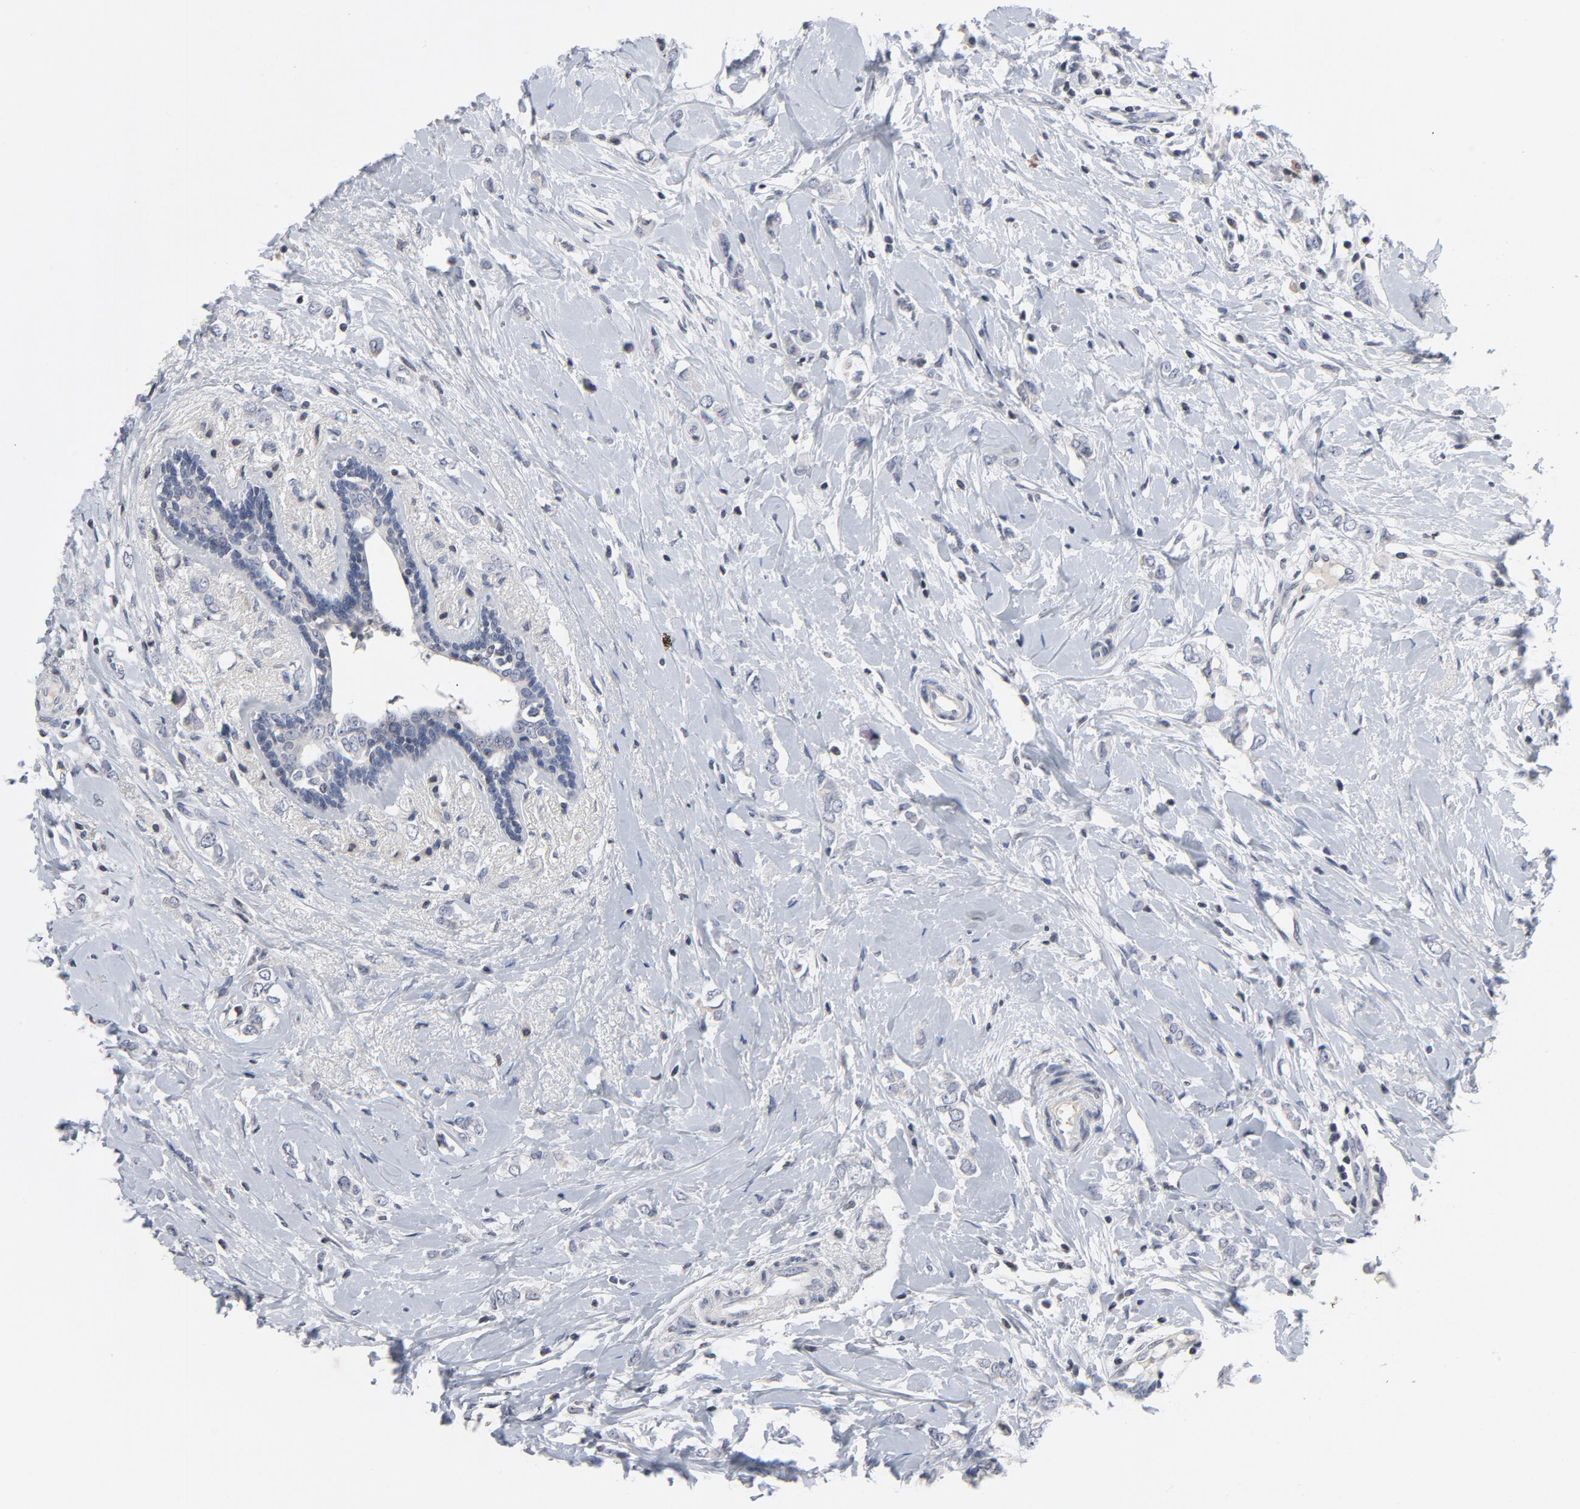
{"staining": {"intensity": "negative", "quantity": "none", "location": "none"}, "tissue": "breast cancer", "cell_type": "Tumor cells", "image_type": "cancer", "snomed": [{"axis": "morphology", "description": "Normal tissue, NOS"}, {"axis": "morphology", "description": "Lobular carcinoma"}, {"axis": "topography", "description": "Breast"}], "caption": "Tumor cells show no significant protein expression in breast lobular carcinoma. (Immunohistochemistry, brightfield microscopy, high magnification).", "gene": "TCL1A", "patient": {"sex": "female", "age": 47}}